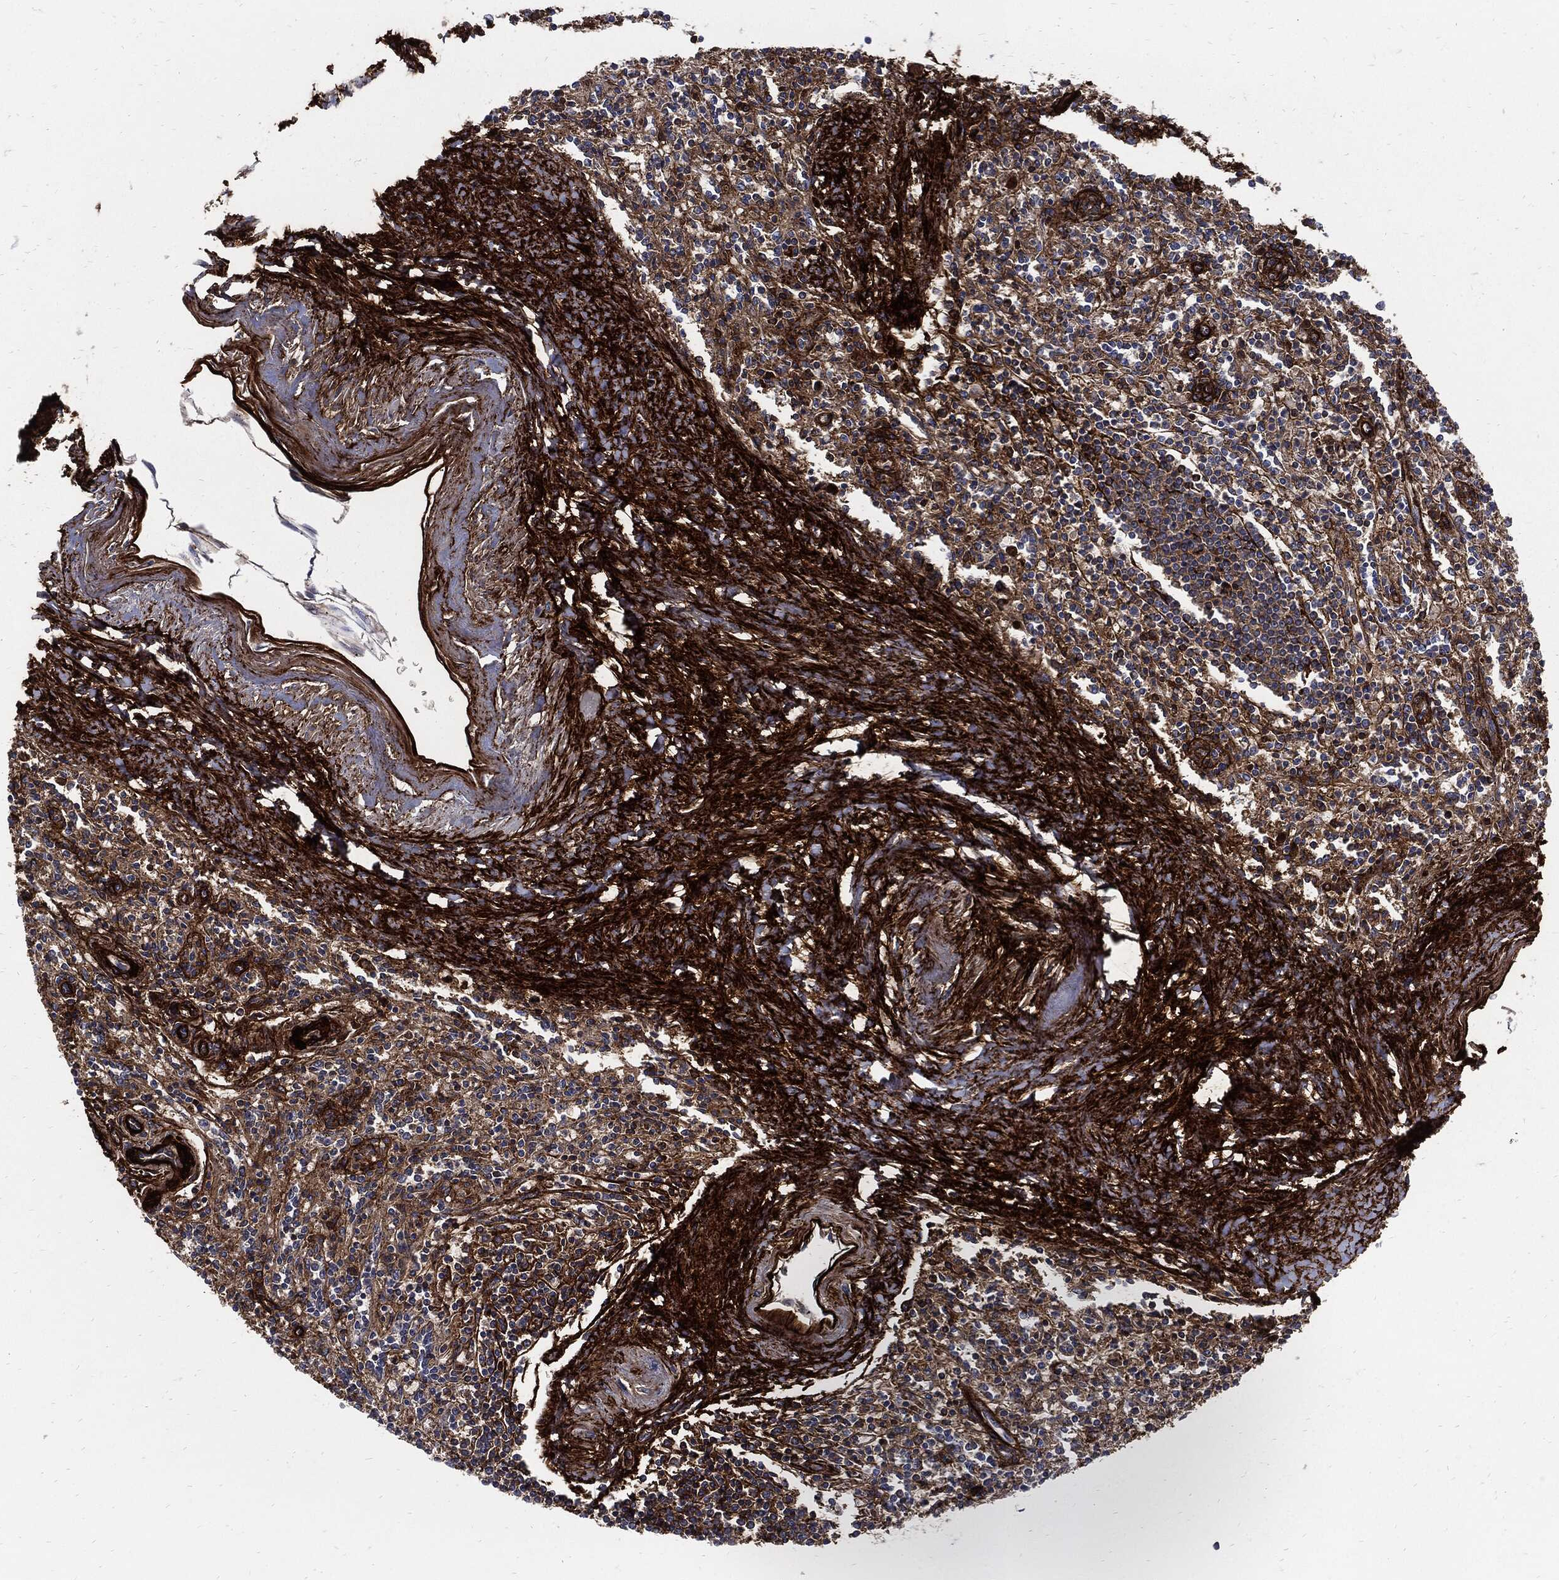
{"staining": {"intensity": "negative", "quantity": "none", "location": "none"}, "tissue": "spleen", "cell_type": "Cells in red pulp", "image_type": "normal", "snomed": [{"axis": "morphology", "description": "Normal tissue, NOS"}, {"axis": "topography", "description": "Spleen"}], "caption": "A high-resolution photomicrograph shows immunohistochemistry (IHC) staining of unremarkable spleen, which demonstrates no significant staining in cells in red pulp. Brightfield microscopy of IHC stained with DAB (brown) and hematoxylin (blue), captured at high magnification.", "gene": "FBN1", "patient": {"sex": "male", "age": 69}}